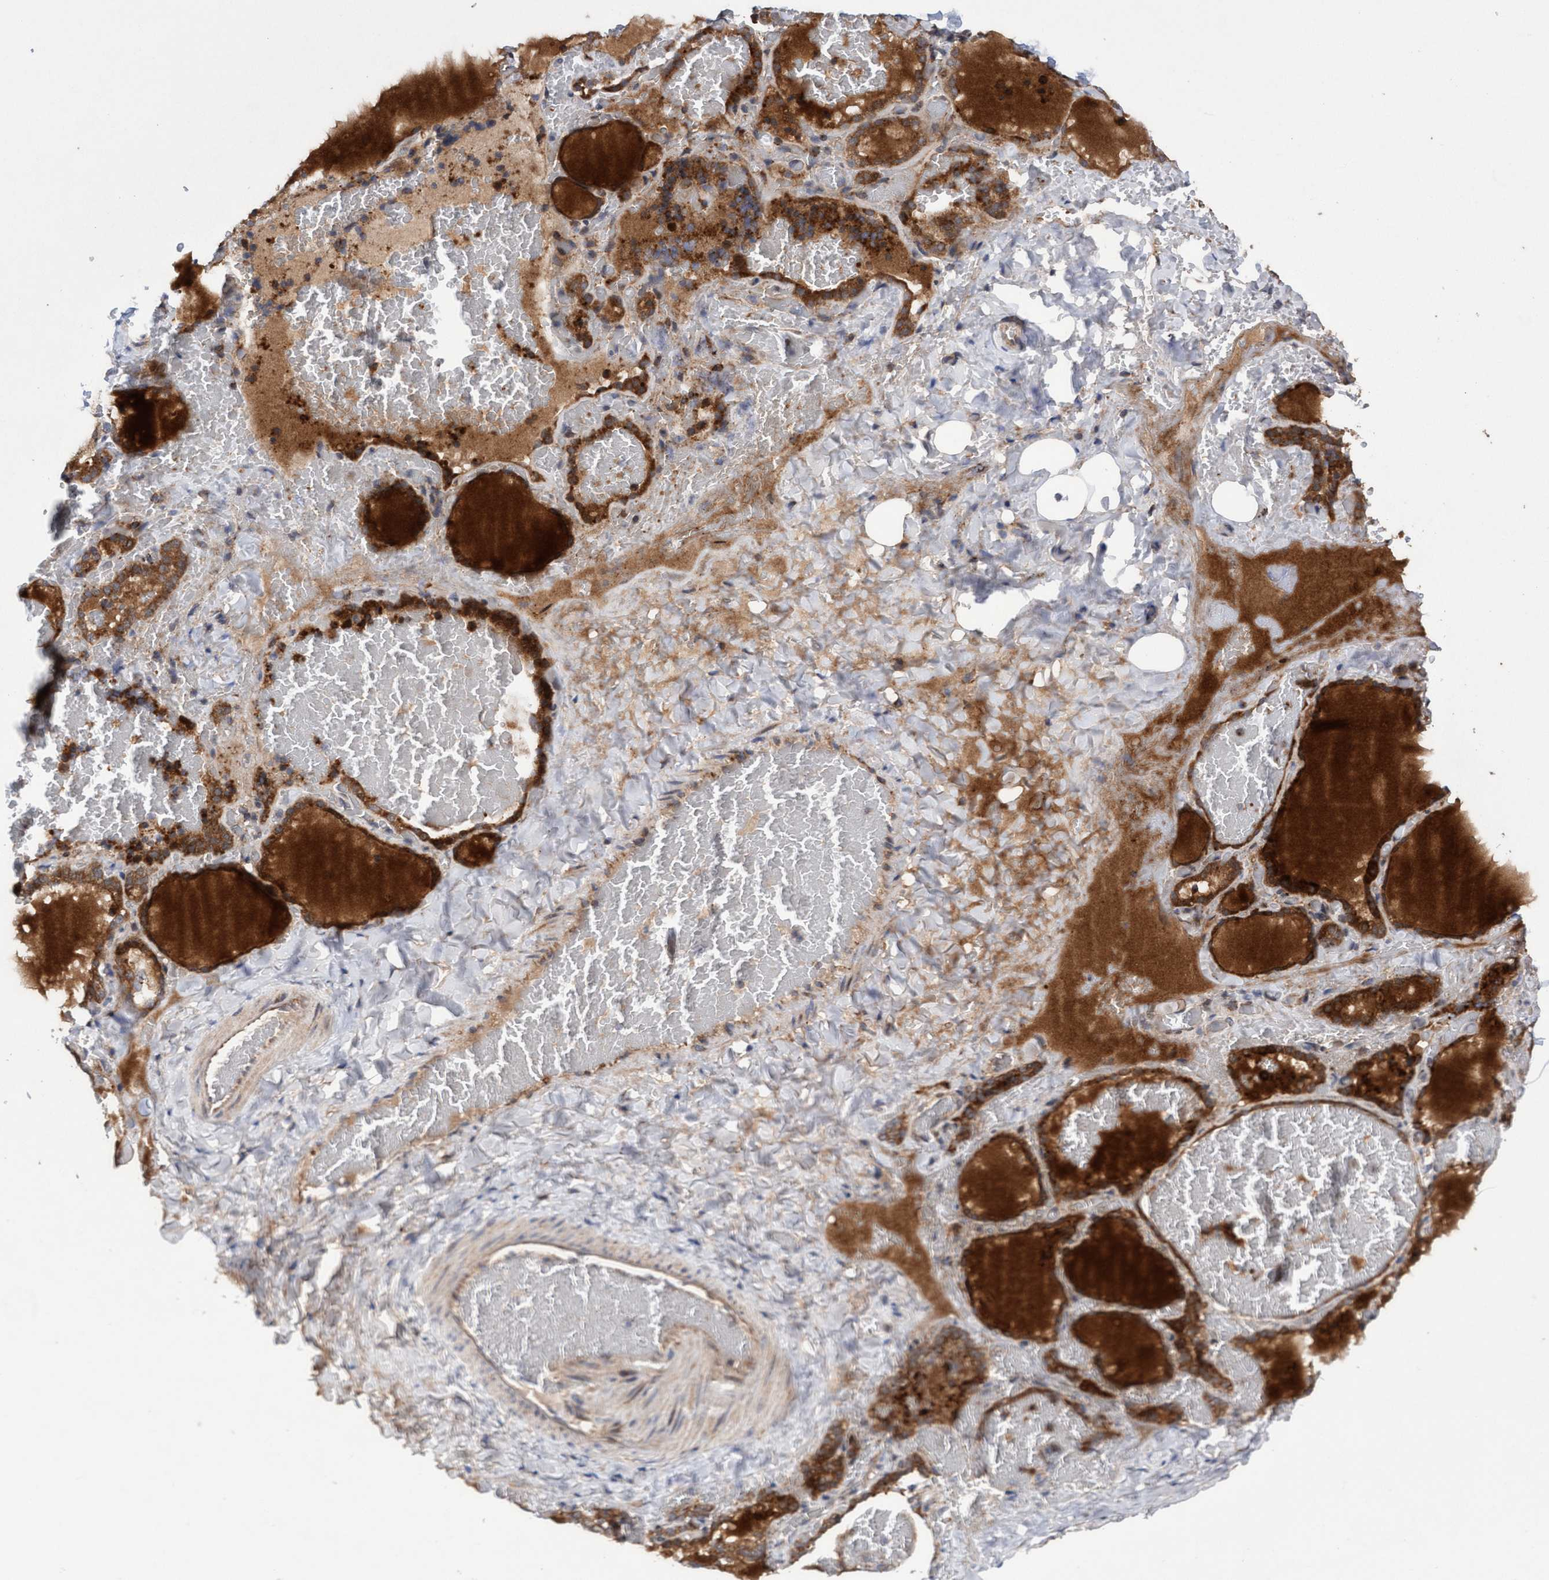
{"staining": {"intensity": "strong", "quantity": ">75%", "location": "cytoplasmic/membranous,nuclear"}, "tissue": "thyroid gland", "cell_type": "Glandular cells", "image_type": "normal", "snomed": [{"axis": "morphology", "description": "Normal tissue, NOS"}, {"axis": "topography", "description": "Thyroid gland"}], "caption": "A brown stain labels strong cytoplasmic/membranous,nuclear expression of a protein in glandular cells of unremarkable human thyroid gland. (DAB IHC, brown staining for protein, blue staining for nuclei).", "gene": "TANC2", "patient": {"sex": "female", "age": 22}}